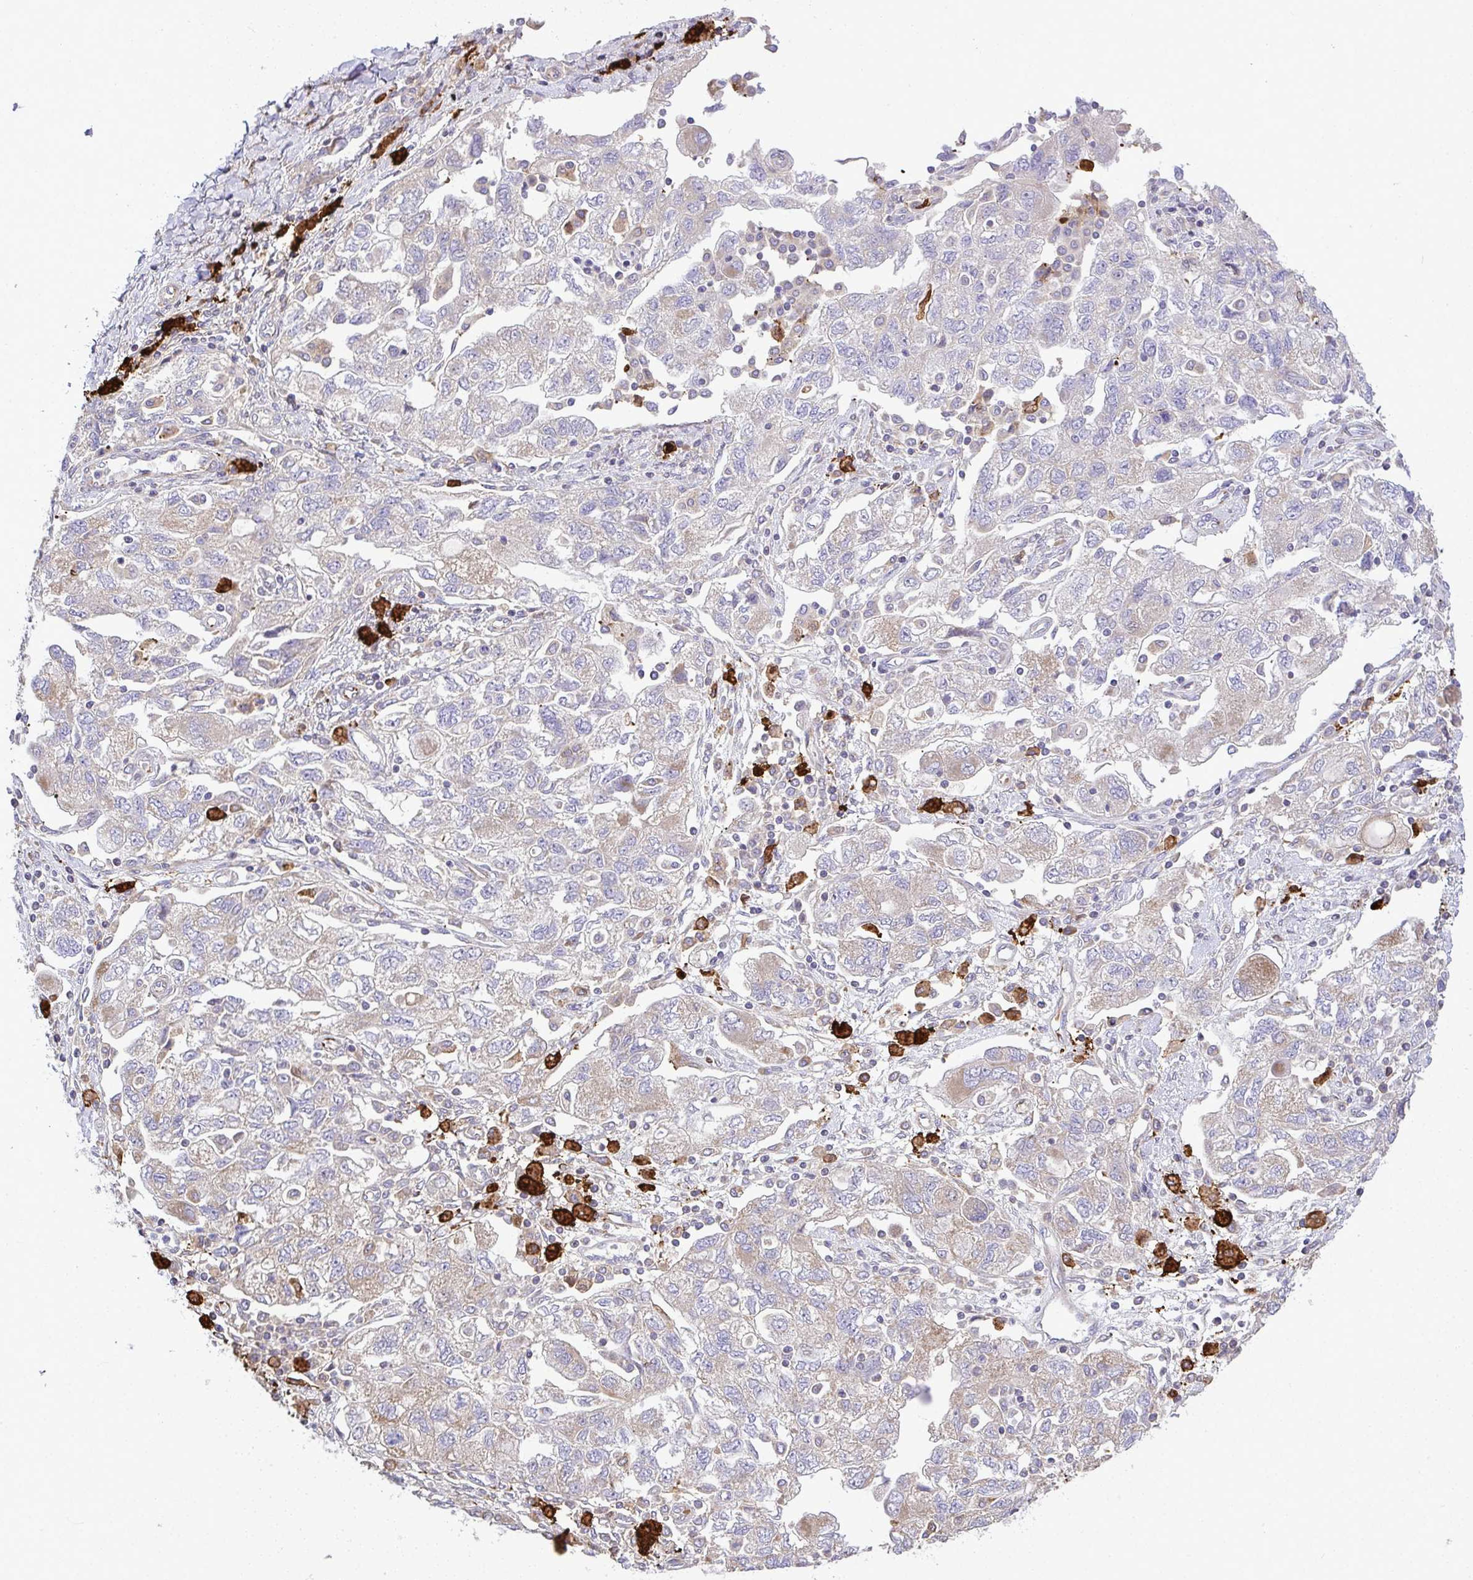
{"staining": {"intensity": "weak", "quantity": ">75%", "location": "cytoplasmic/membranous"}, "tissue": "ovarian cancer", "cell_type": "Tumor cells", "image_type": "cancer", "snomed": [{"axis": "morphology", "description": "Carcinoma, NOS"}, {"axis": "morphology", "description": "Cystadenocarcinoma, serous, NOS"}, {"axis": "topography", "description": "Ovary"}], "caption": "A micrograph of ovarian serous cystadenocarcinoma stained for a protein exhibits weak cytoplasmic/membranous brown staining in tumor cells. Ihc stains the protein in brown and the nuclei are stained blue.", "gene": "GRID2", "patient": {"sex": "female", "age": 69}}